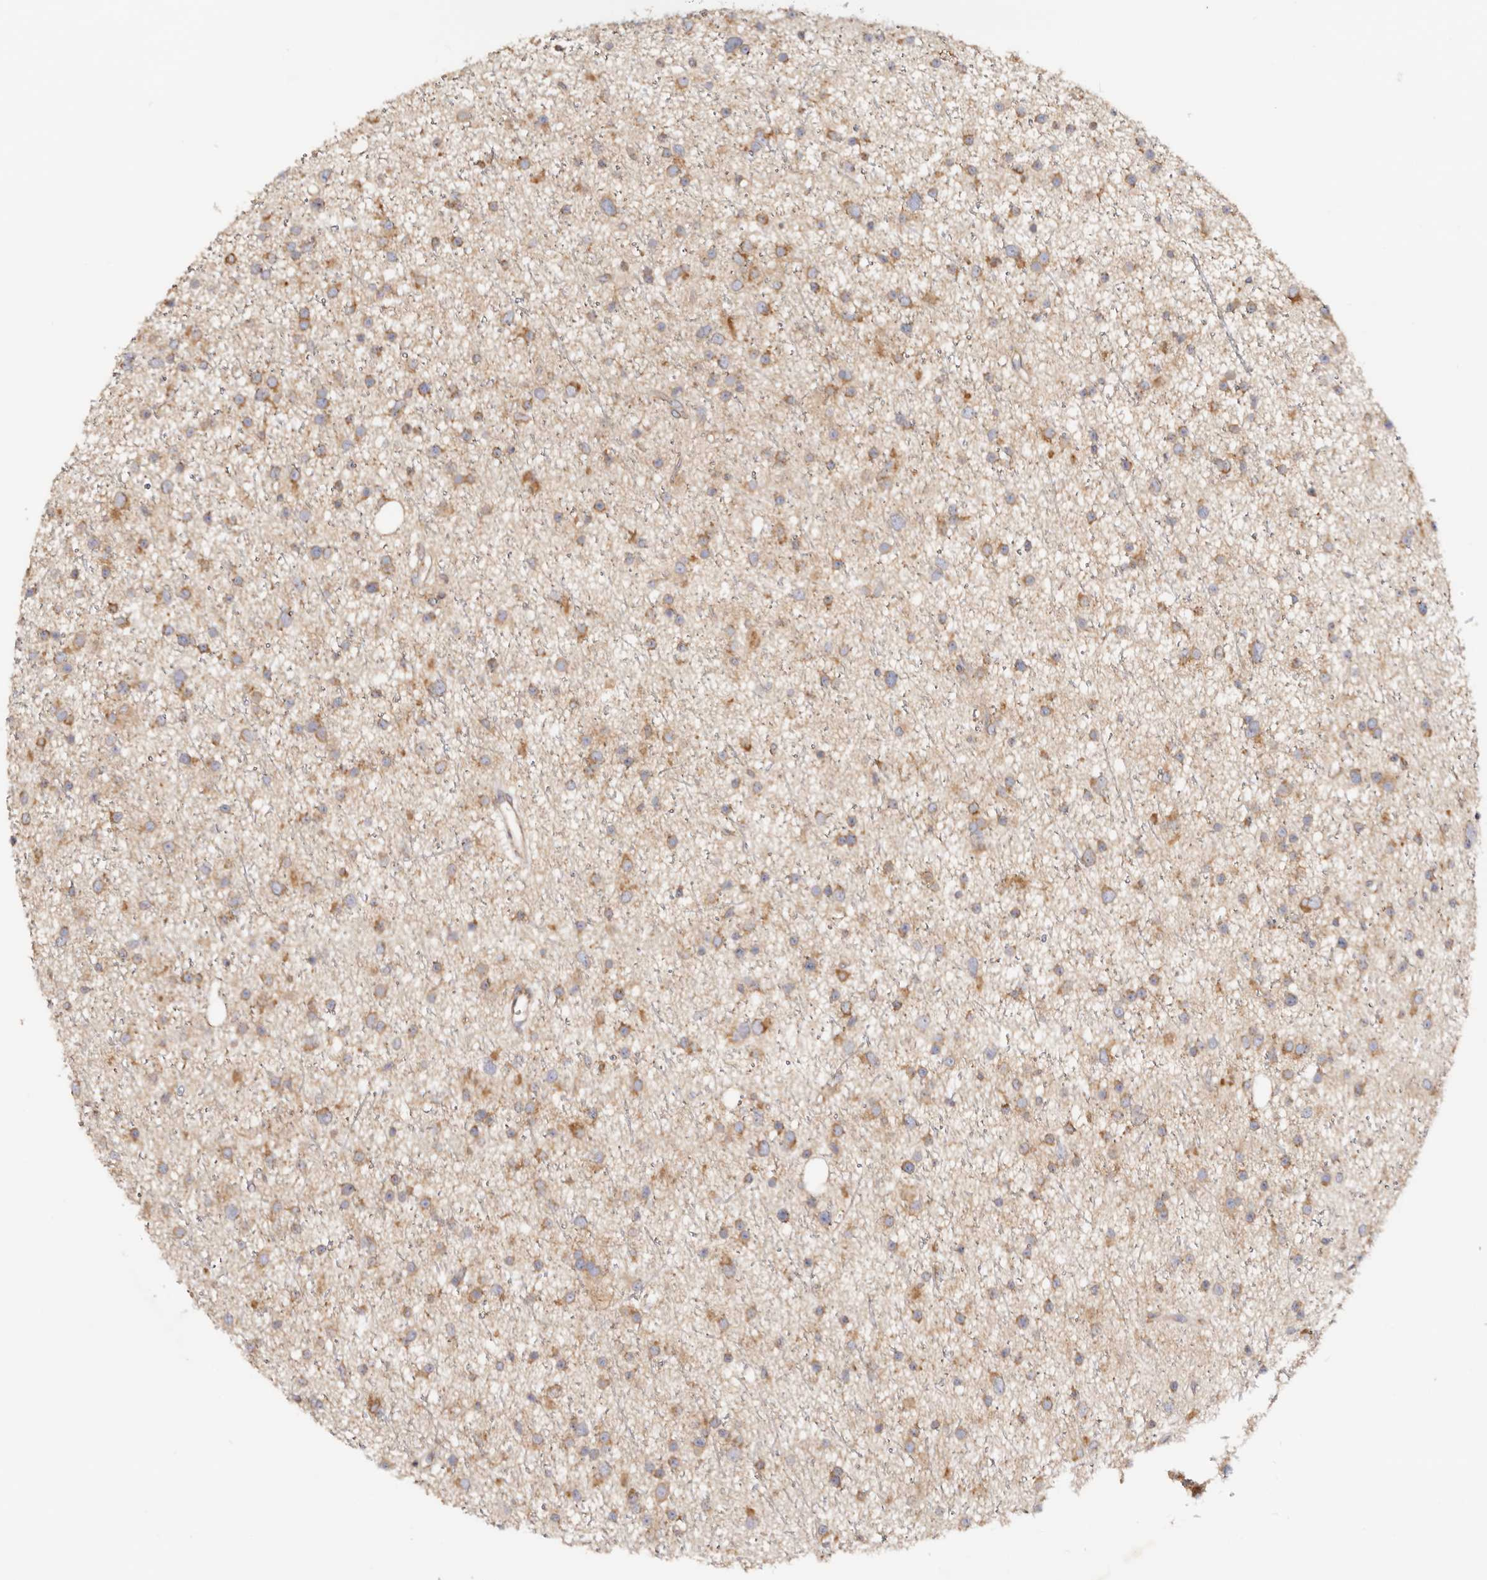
{"staining": {"intensity": "moderate", "quantity": ">75%", "location": "cytoplasmic/membranous"}, "tissue": "glioma", "cell_type": "Tumor cells", "image_type": "cancer", "snomed": [{"axis": "morphology", "description": "Glioma, malignant, Low grade"}, {"axis": "topography", "description": "Cerebral cortex"}], "caption": "An IHC micrograph of neoplastic tissue is shown. Protein staining in brown labels moderate cytoplasmic/membranous positivity in malignant low-grade glioma within tumor cells.", "gene": "GNA13", "patient": {"sex": "female", "age": 39}}